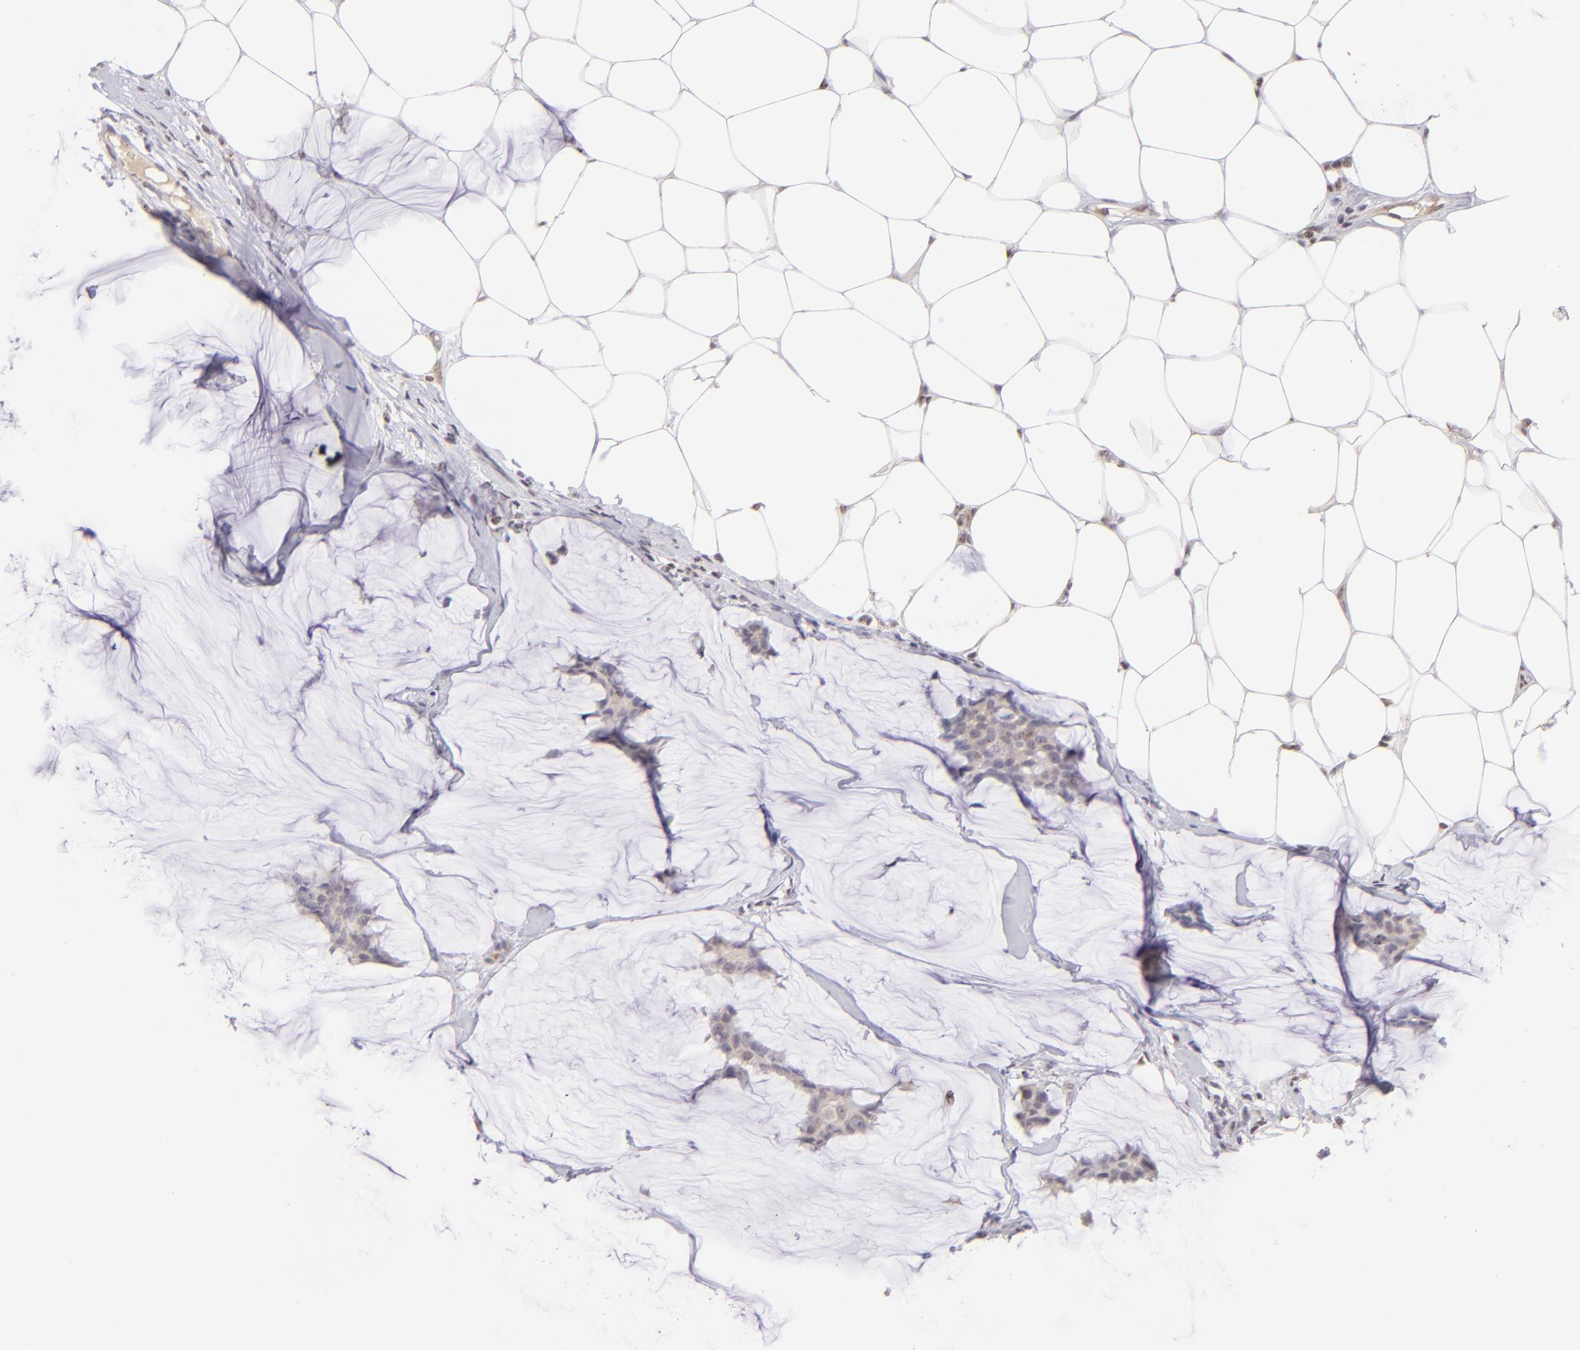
{"staining": {"intensity": "weak", "quantity": "25%-75%", "location": "cytoplasmic/membranous"}, "tissue": "breast cancer", "cell_type": "Tumor cells", "image_type": "cancer", "snomed": [{"axis": "morphology", "description": "Duct carcinoma"}, {"axis": "topography", "description": "Breast"}], "caption": "Approximately 25%-75% of tumor cells in infiltrating ductal carcinoma (breast) show weak cytoplasmic/membranous protein expression as visualized by brown immunohistochemical staining.", "gene": "MAGEA1", "patient": {"sex": "female", "age": 93}}